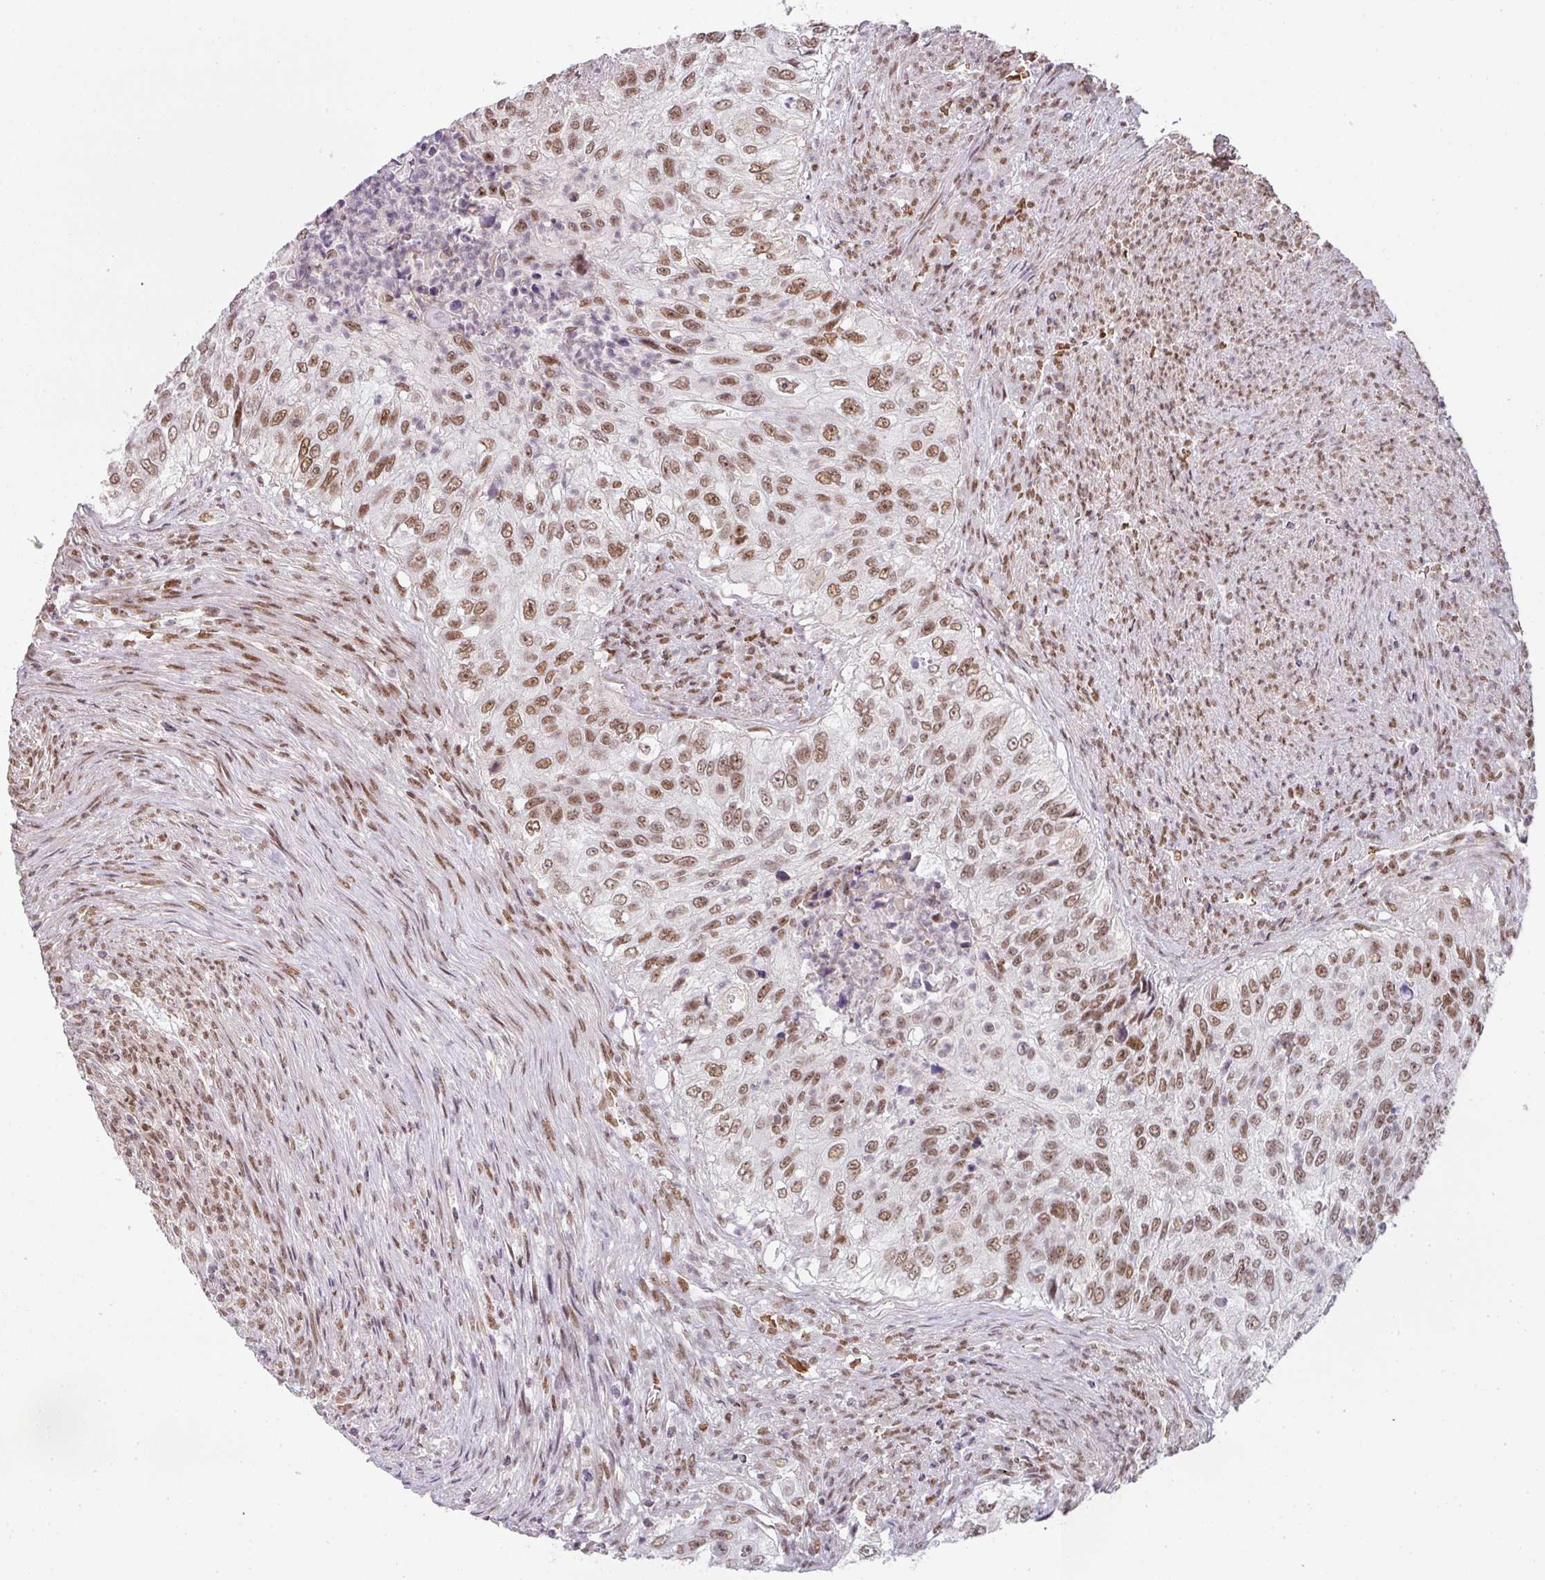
{"staining": {"intensity": "moderate", "quantity": ">75%", "location": "nuclear"}, "tissue": "urothelial cancer", "cell_type": "Tumor cells", "image_type": "cancer", "snomed": [{"axis": "morphology", "description": "Urothelial carcinoma, High grade"}, {"axis": "topography", "description": "Urinary bladder"}], "caption": "Urothelial cancer tissue exhibits moderate nuclear positivity in approximately >75% of tumor cells, visualized by immunohistochemistry. (brown staining indicates protein expression, while blue staining denotes nuclei).", "gene": "NCOA5", "patient": {"sex": "female", "age": 60}}